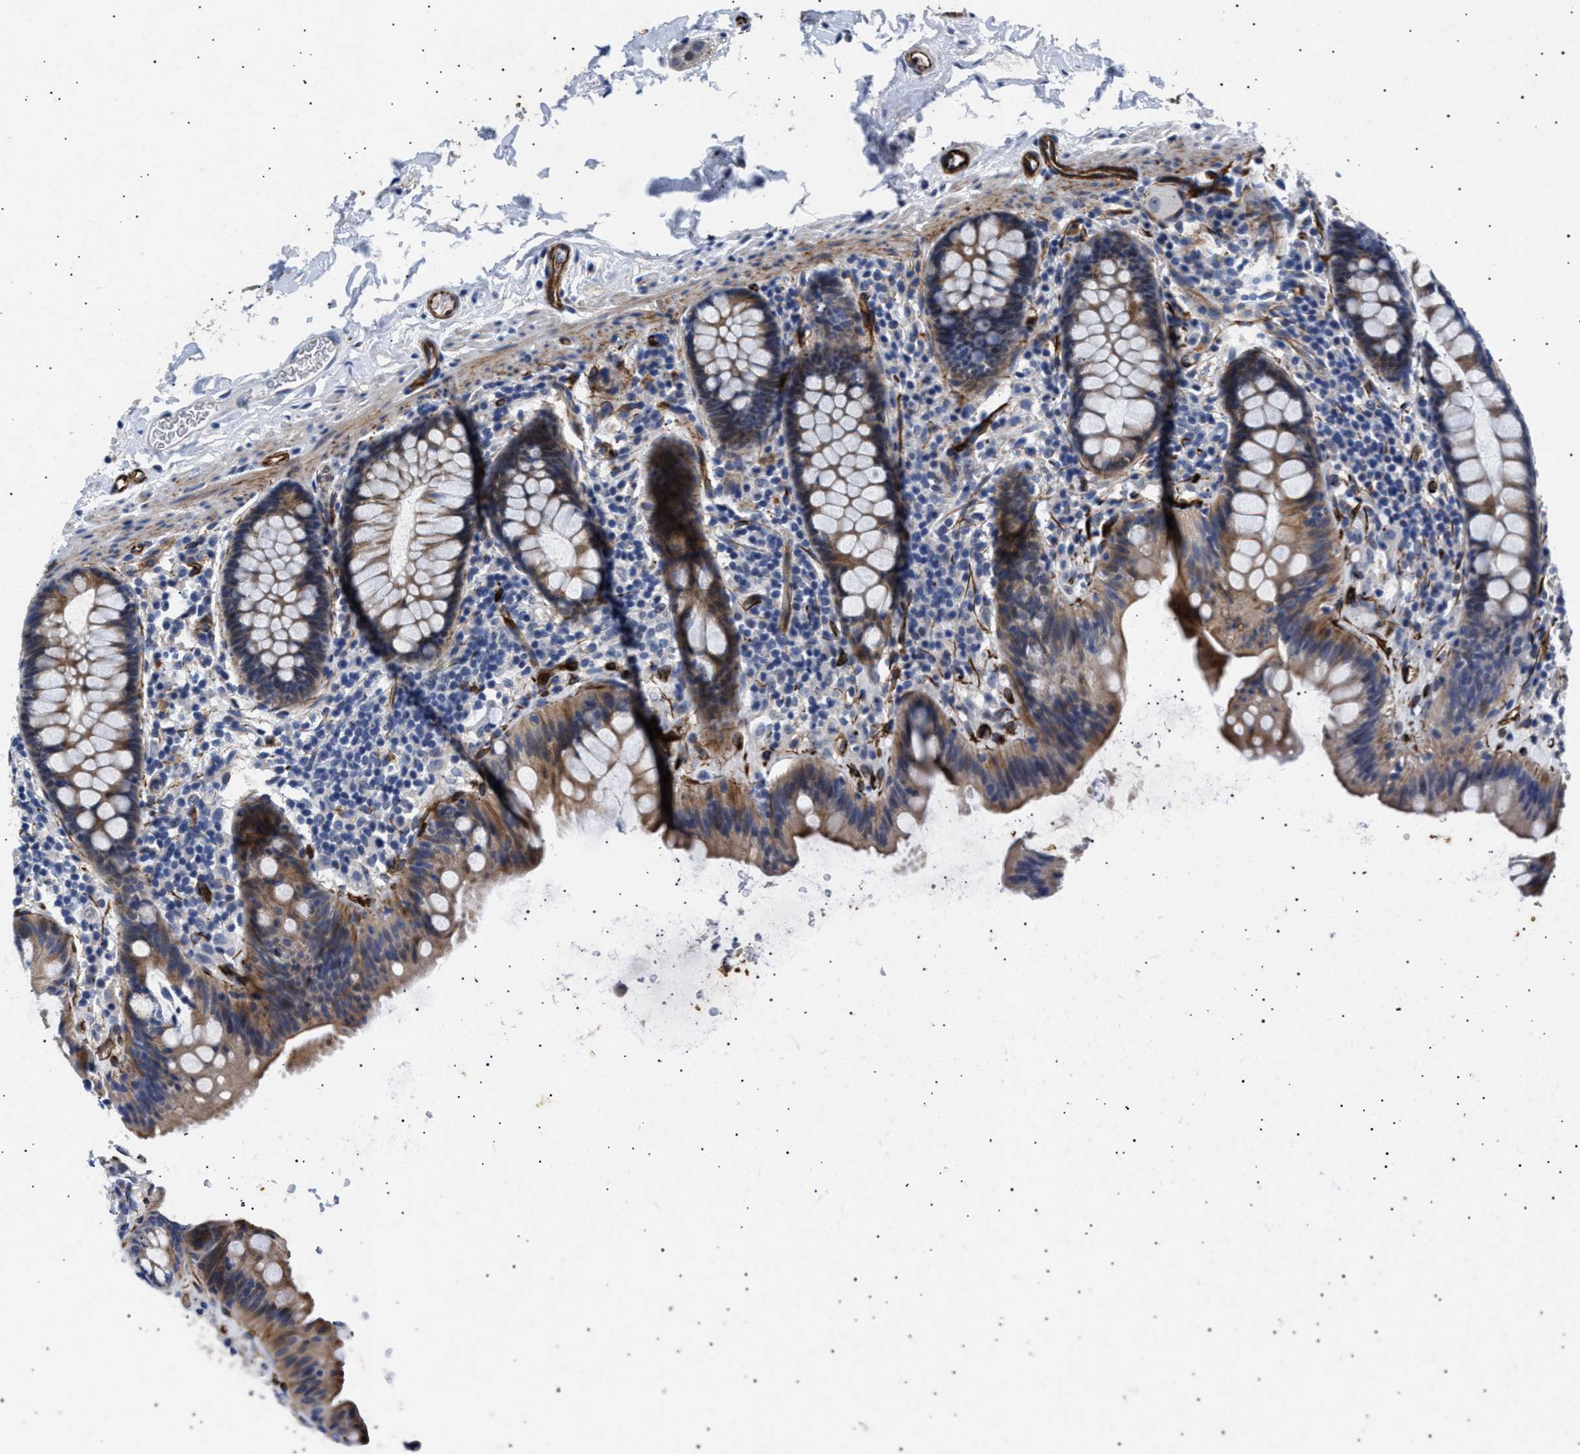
{"staining": {"intensity": "strong", "quantity": "25%-75%", "location": "cytoplasmic/membranous"}, "tissue": "colon", "cell_type": "Endothelial cells", "image_type": "normal", "snomed": [{"axis": "morphology", "description": "Normal tissue, NOS"}, {"axis": "topography", "description": "Colon"}], "caption": "This photomicrograph demonstrates IHC staining of unremarkable human colon, with high strong cytoplasmic/membranous staining in about 25%-75% of endothelial cells.", "gene": "OLFML2A", "patient": {"sex": "female", "age": 80}}